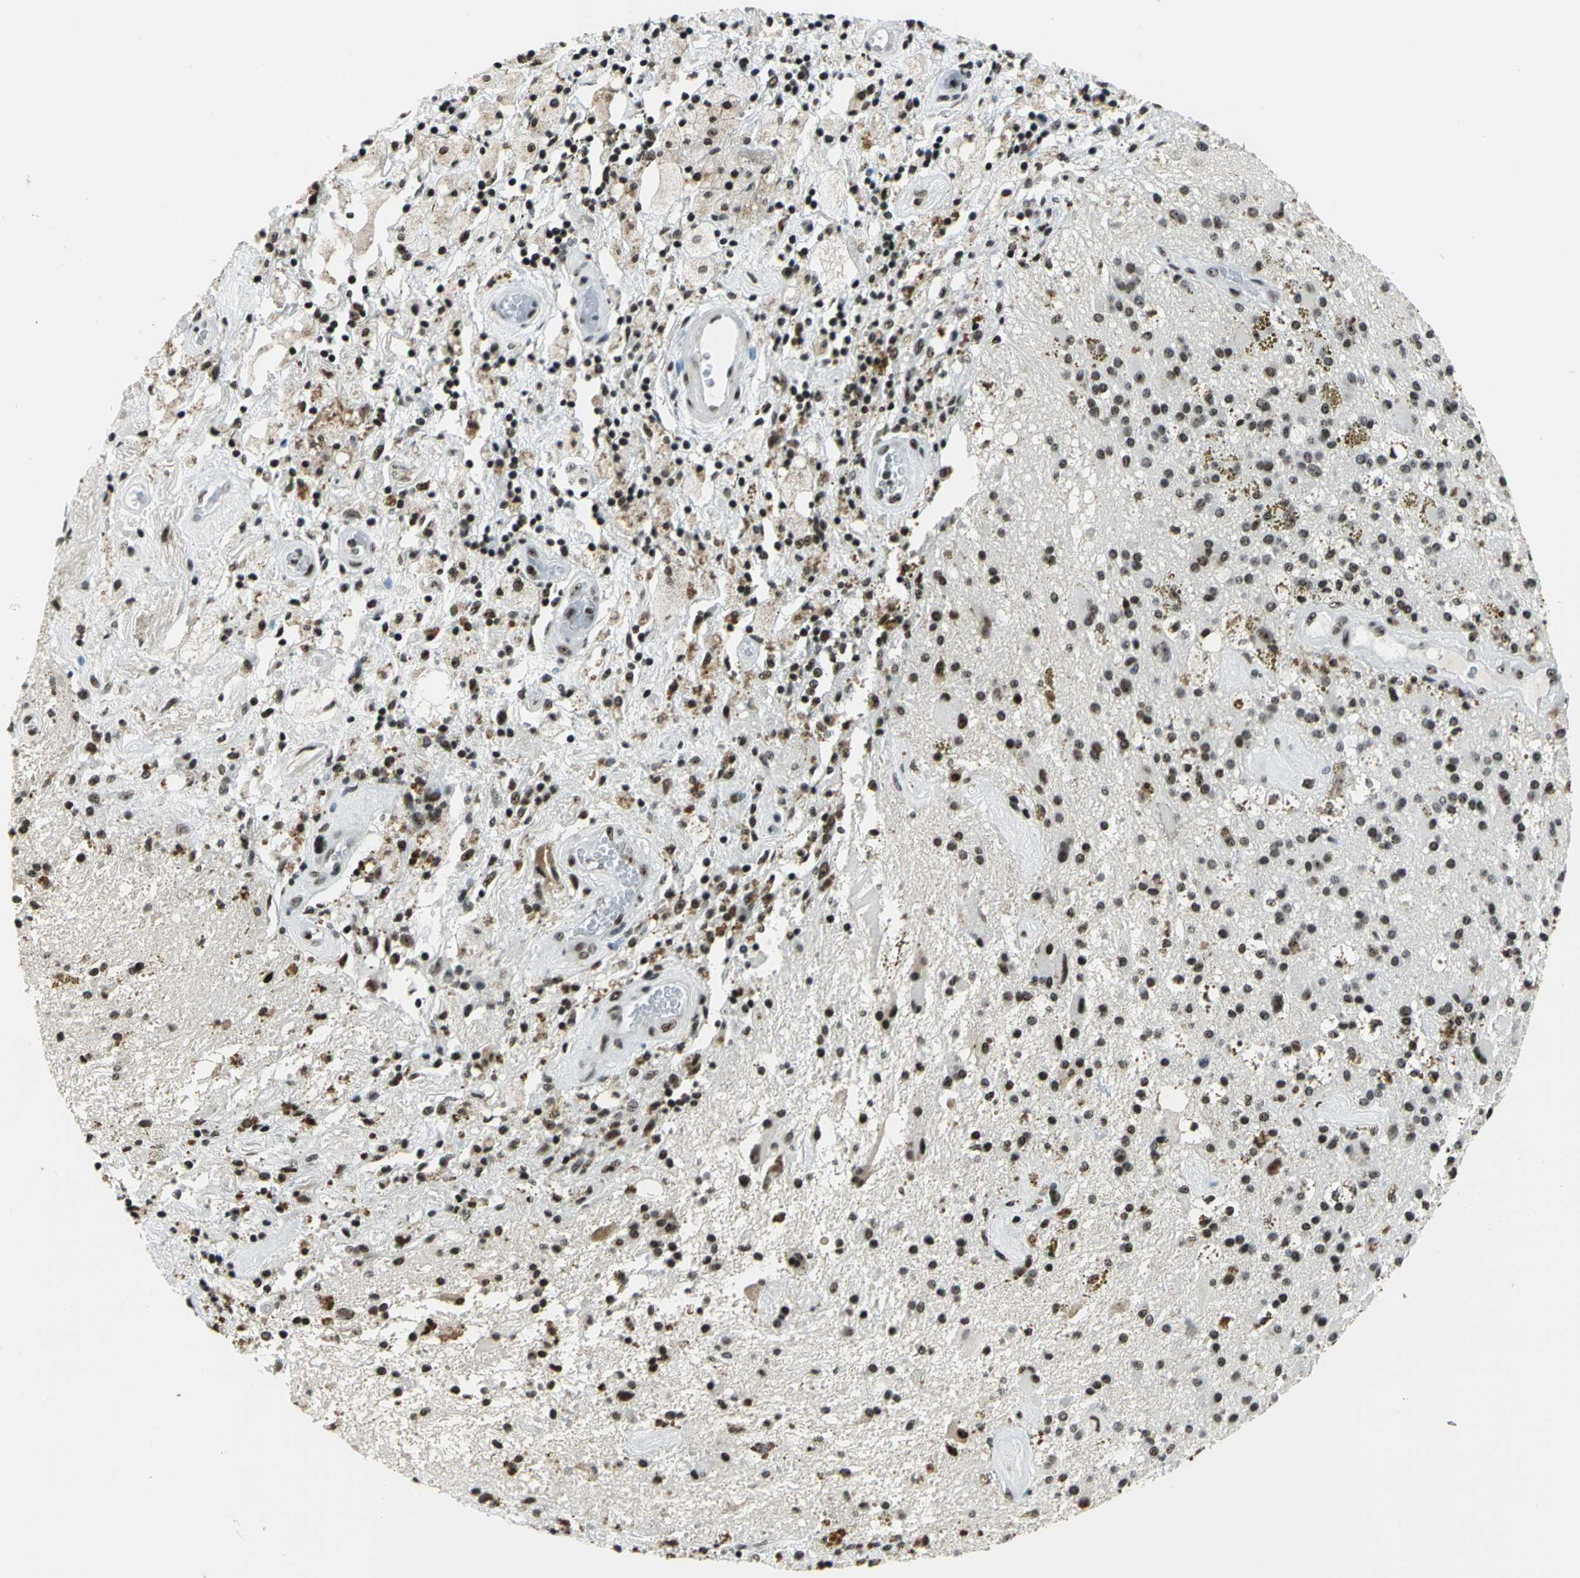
{"staining": {"intensity": "moderate", "quantity": "25%-75%", "location": "nuclear"}, "tissue": "glioma", "cell_type": "Tumor cells", "image_type": "cancer", "snomed": [{"axis": "morphology", "description": "Glioma, malignant, Low grade"}, {"axis": "topography", "description": "Brain"}], "caption": "Protein staining of malignant low-grade glioma tissue exhibits moderate nuclear staining in about 25%-75% of tumor cells. The staining was performed using DAB to visualize the protein expression in brown, while the nuclei were stained in blue with hematoxylin (Magnification: 20x).", "gene": "UBTF", "patient": {"sex": "male", "age": 58}}